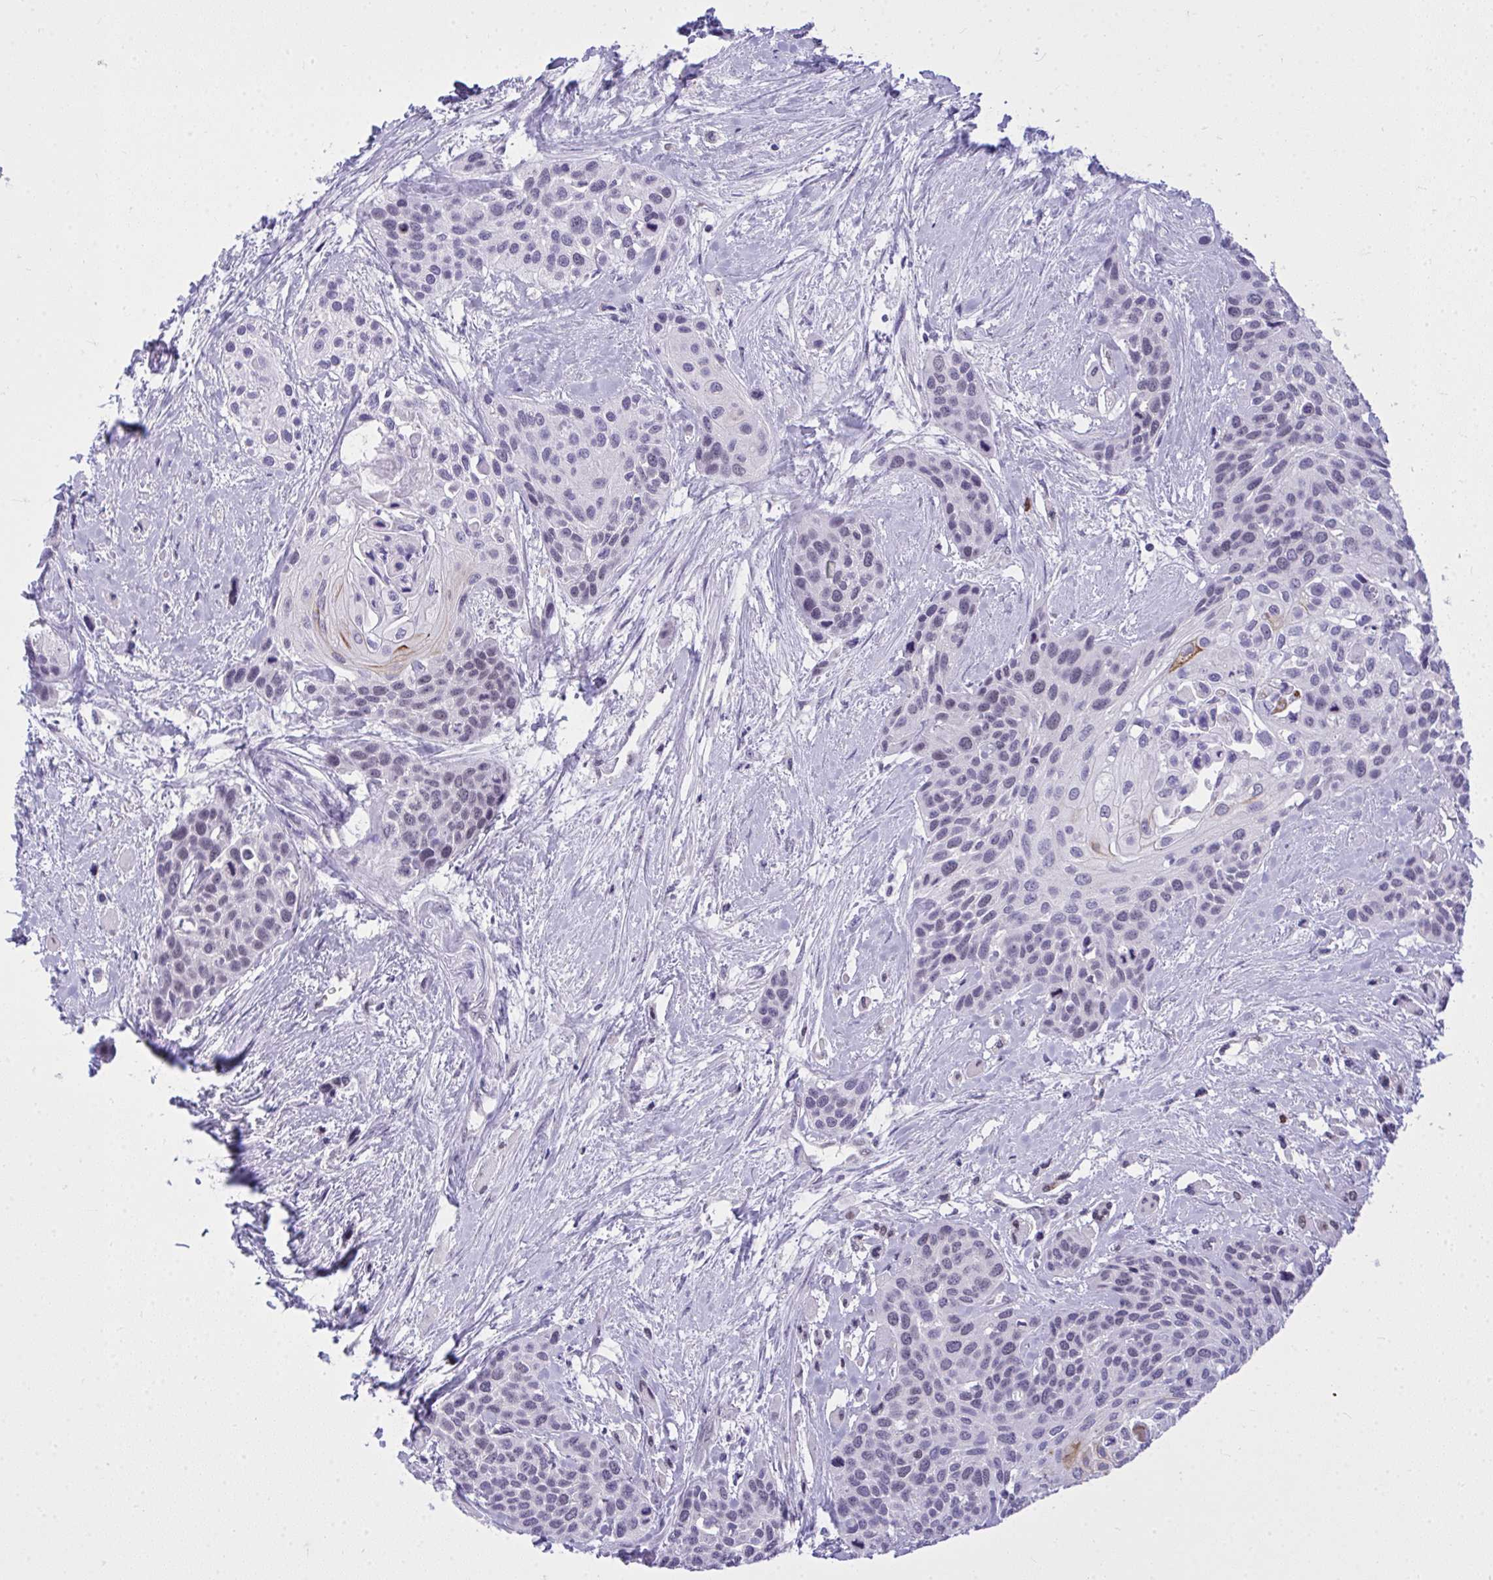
{"staining": {"intensity": "negative", "quantity": "none", "location": "none"}, "tissue": "head and neck cancer", "cell_type": "Tumor cells", "image_type": "cancer", "snomed": [{"axis": "morphology", "description": "Squamous cell carcinoma, NOS"}, {"axis": "topography", "description": "Head-Neck"}], "caption": "Immunohistochemistry (IHC) histopathology image of human head and neck squamous cell carcinoma stained for a protein (brown), which demonstrates no staining in tumor cells. (Immunohistochemistry, brightfield microscopy, high magnification).", "gene": "TEAD4", "patient": {"sex": "female", "age": 50}}